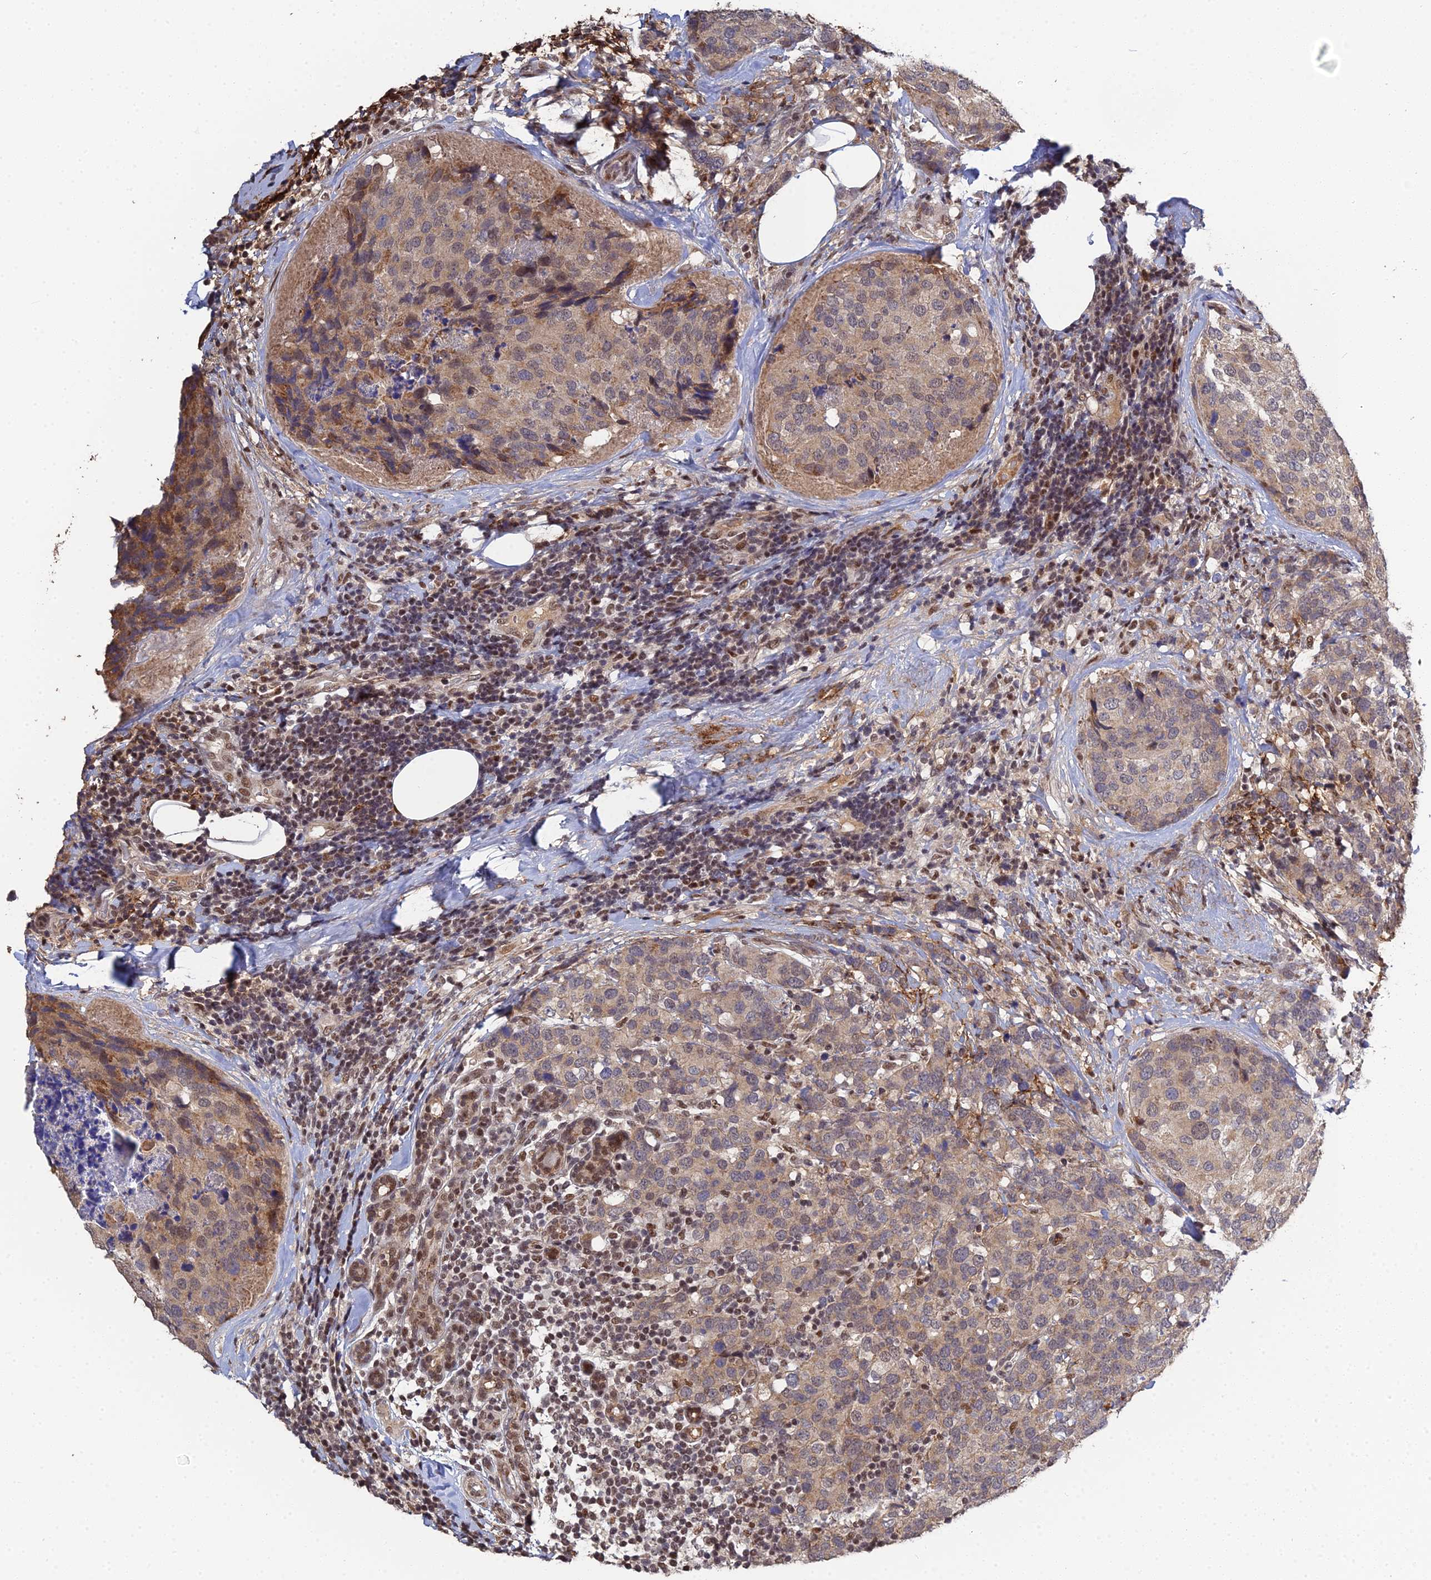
{"staining": {"intensity": "weak", "quantity": "25%-75%", "location": "cytoplasmic/membranous,nuclear"}, "tissue": "breast cancer", "cell_type": "Tumor cells", "image_type": "cancer", "snomed": [{"axis": "morphology", "description": "Lobular carcinoma"}, {"axis": "topography", "description": "Breast"}], "caption": "Breast lobular carcinoma was stained to show a protein in brown. There is low levels of weak cytoplasmic/membranous and nuclear positivity in about 25%-75% of tumor cells.", "gene": "ERCC5", "patient": {"sex": "female", "age": 59}}